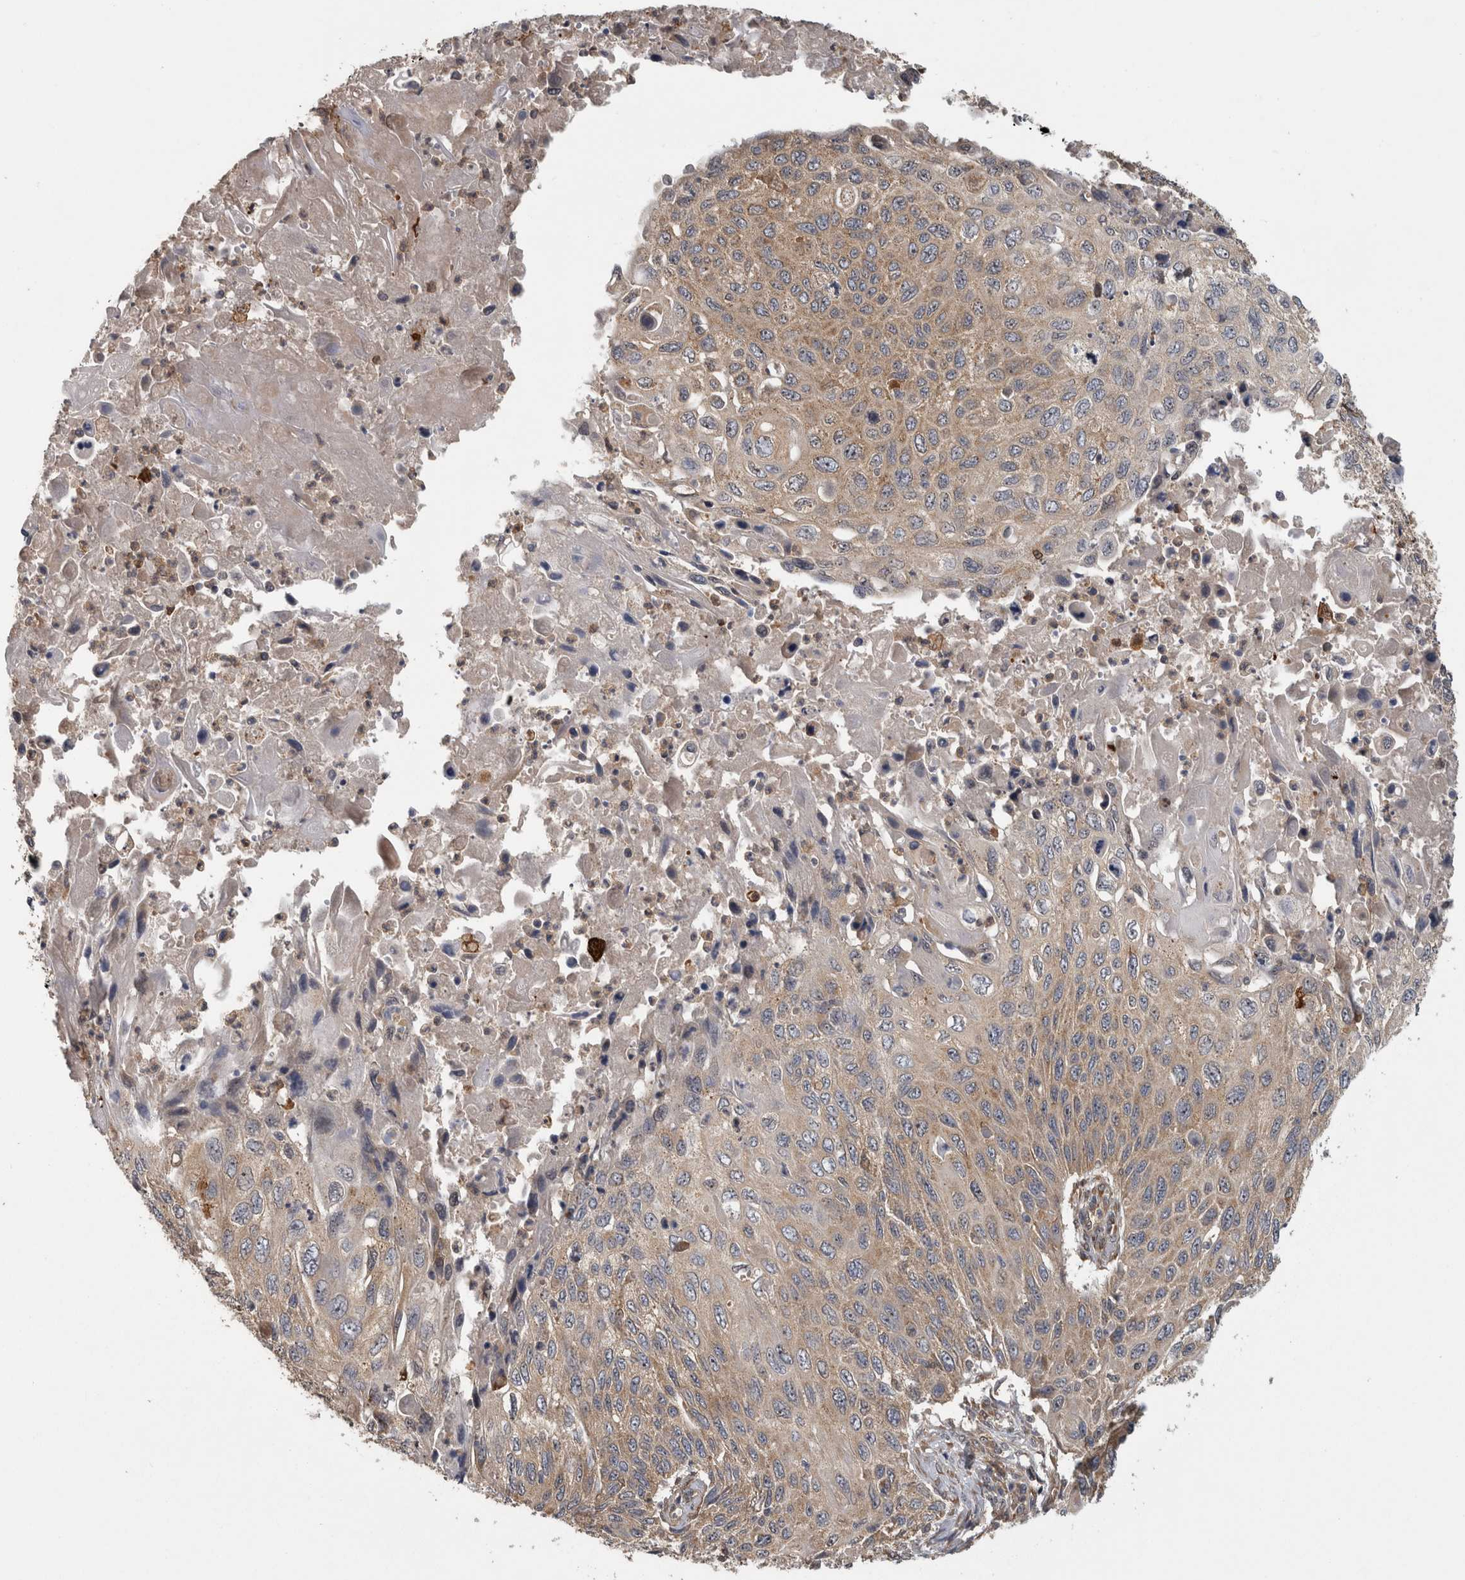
{"staining": {"intensity": "weak", "quantity": ">75%", "location": "cytoplasmic/membranous"}, "tissue": "cervical cancer", "cell_type": "Tumor cells", "image_type": "cancer", "snomed": [{"axis": "morphology", "description": "Squamous cell carcinoma, NOS"}, {"axis": "topography", "description": "Cervix"}], "caption": "Immunohistochemical staining of human squamous cell carcinoma (cervical) demonstrates low levels of weak cytoplasmic/membranous protein staining in approximately >75% of tumor cells.", "gene": "ATXN2", "patient": {"sex": "female", "age": 70}}